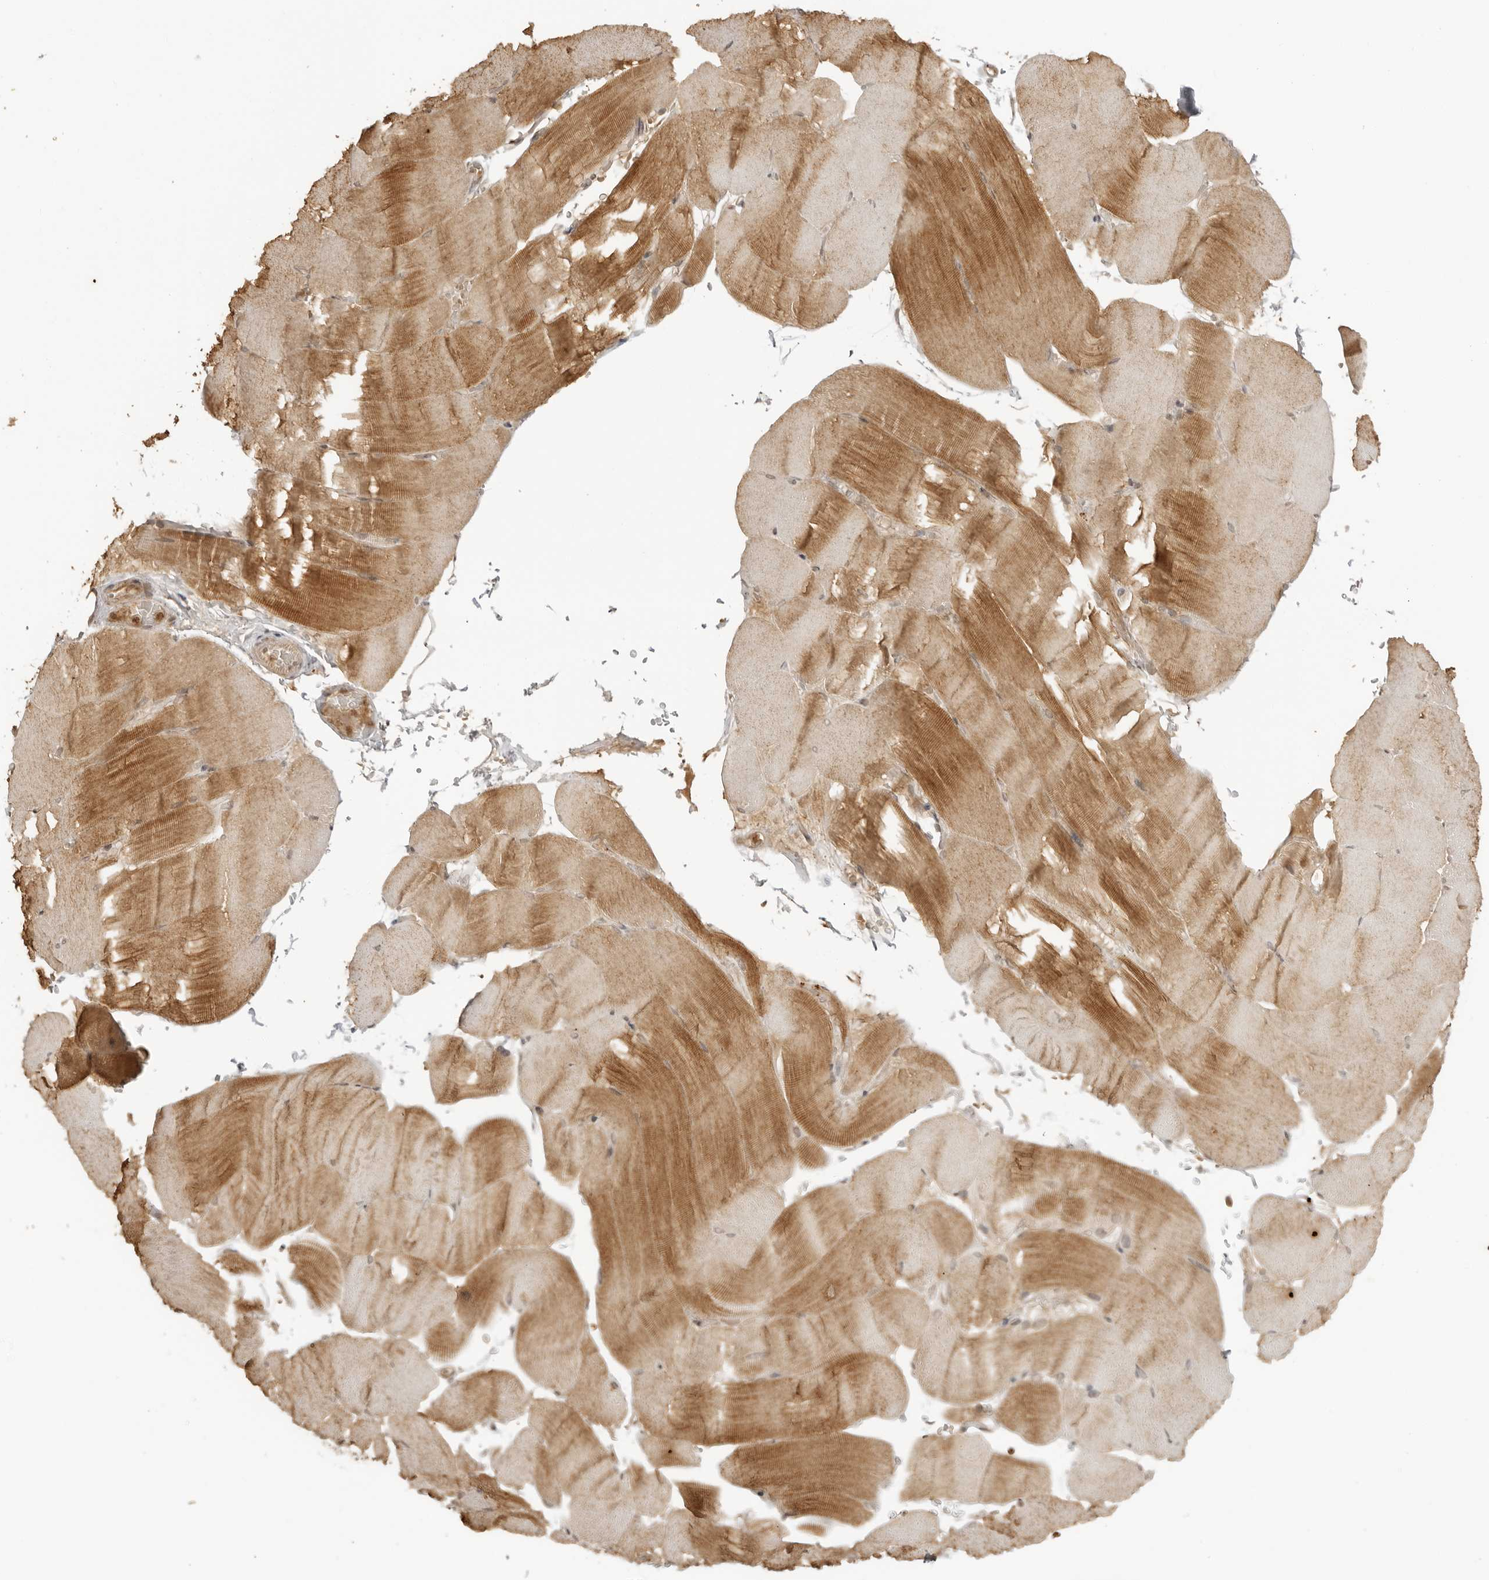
{"staining": {"intensity": "moderate", "quantity": ">75%", "location": "cytoplasmic/membranous"}, "tissue": "skeletal muscle", "cell_type": "Myocytes", "image_type": "normal", "snomed": [{"axis": "morphology", "description": "Normal tissue, NOS"}, {"axis": "topography", "description": "Skeletal muscle"}, {"axis": "topography", "description": "Parathyroid gland"}], "caption": "This micrograph demonstrates IHC staining of unremarkable skeletal muscle, with medium moderate cytoplasmic/membranous positivity in approximately >75% of myocytes.", "gene": "IKBKE", "patient": {"sex": "female", "age": 37}}